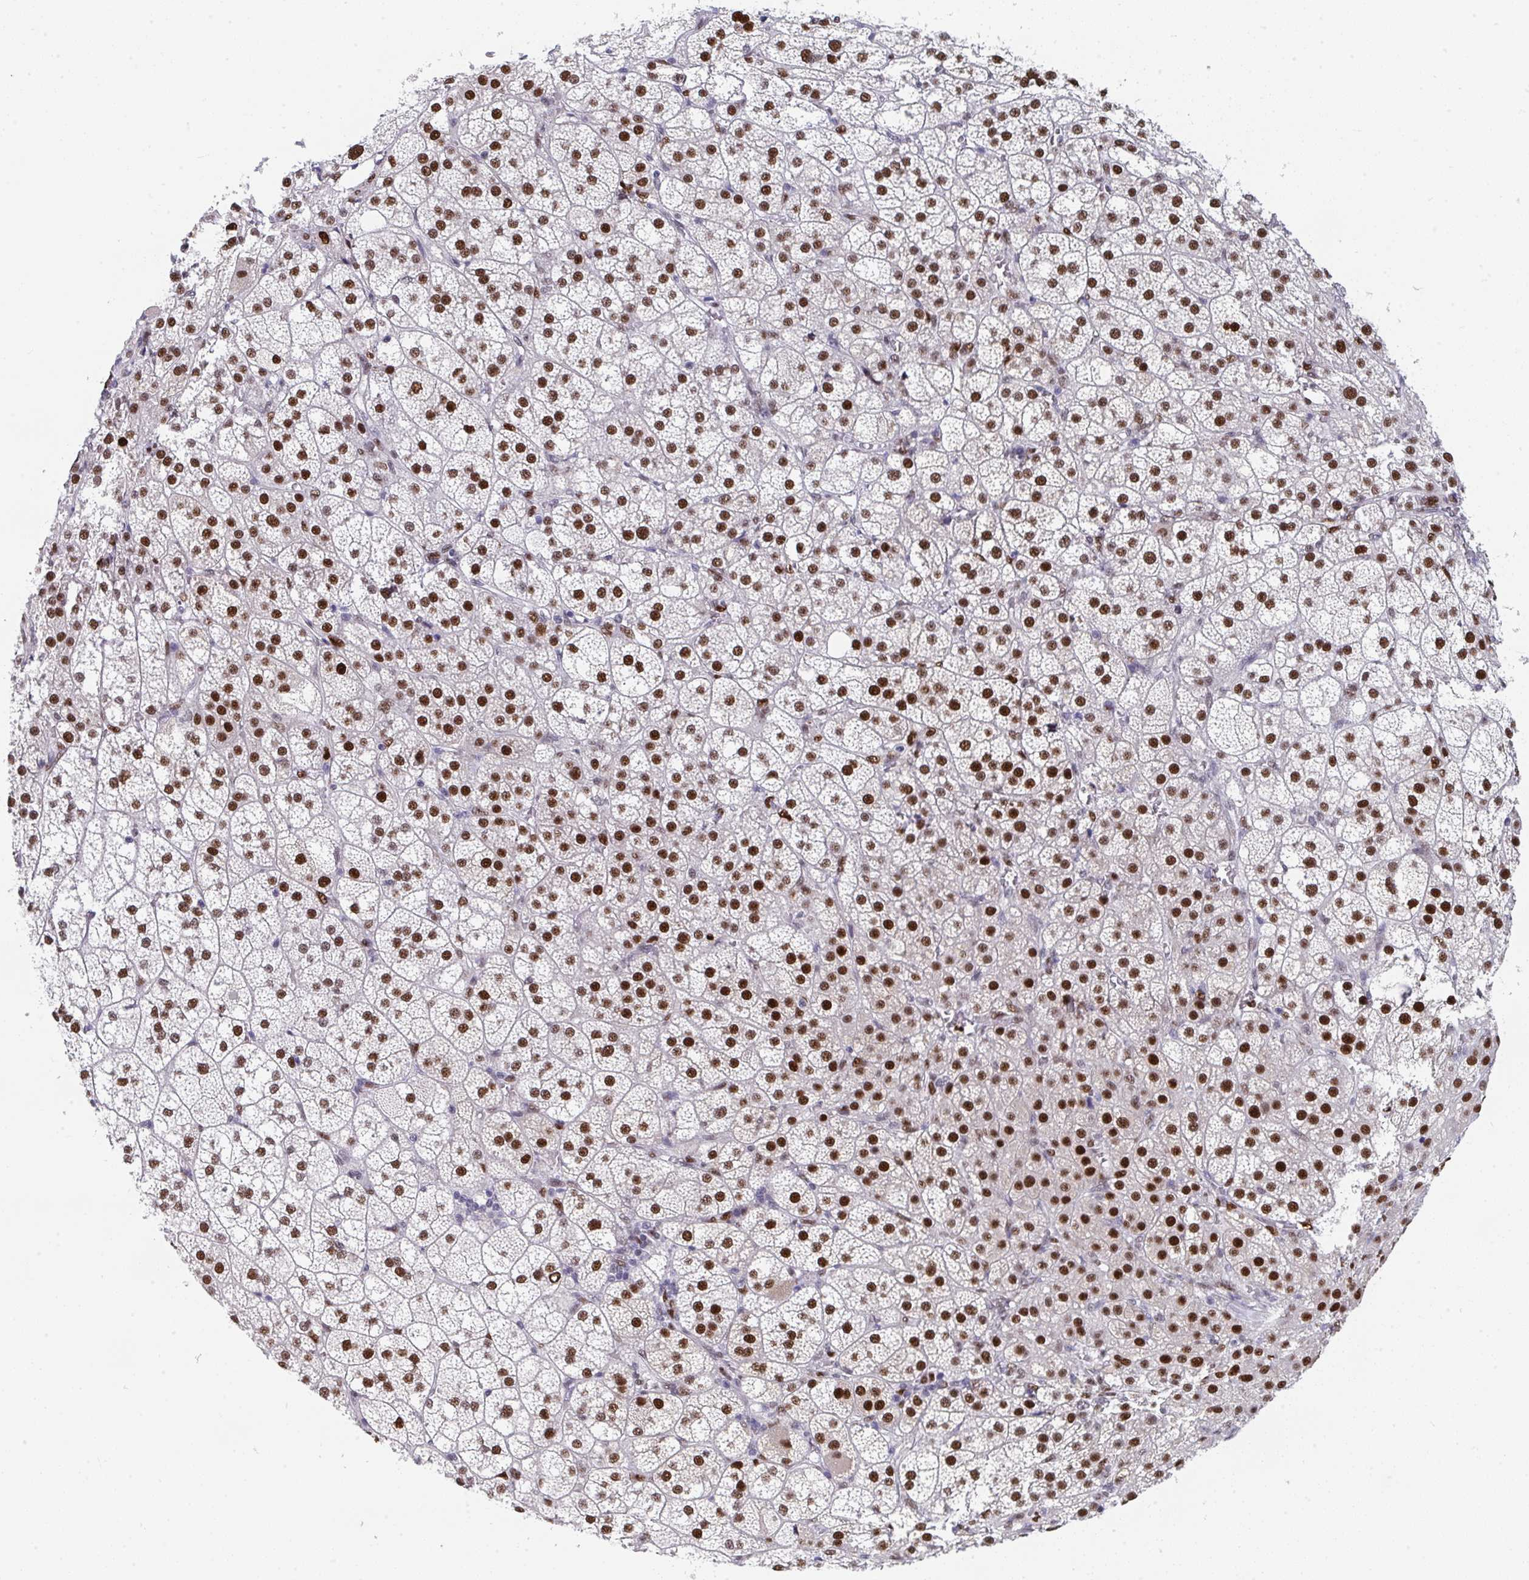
{"staining": {"intensity": "strong", "quantity": ">75%", "location": "nuclear"}, "tissue": "adrenal gland", "cell_type": "Glandular cells", "image_type": "normal", "snomed": [{"axis": "morphology", "description": "Normal tissue, NOS"}, {"axis": "topography", "description": "Adrenal gland"}], "caption": "Immunohistochemistry (IHC) (DAB (3,3'-diaminobenzidine)) staining of unremarkable adrenal gland shows strong nuclear protein expression in approximately >75% of glandular cells. (Stains: DAB (3,3'-diaminobenzidine) in brown, nuclei in blue, Microscopy: brightfield microscopy at high magnification).", "gene": "JDP2", "patient": {"sex": "female", "age": 60}}